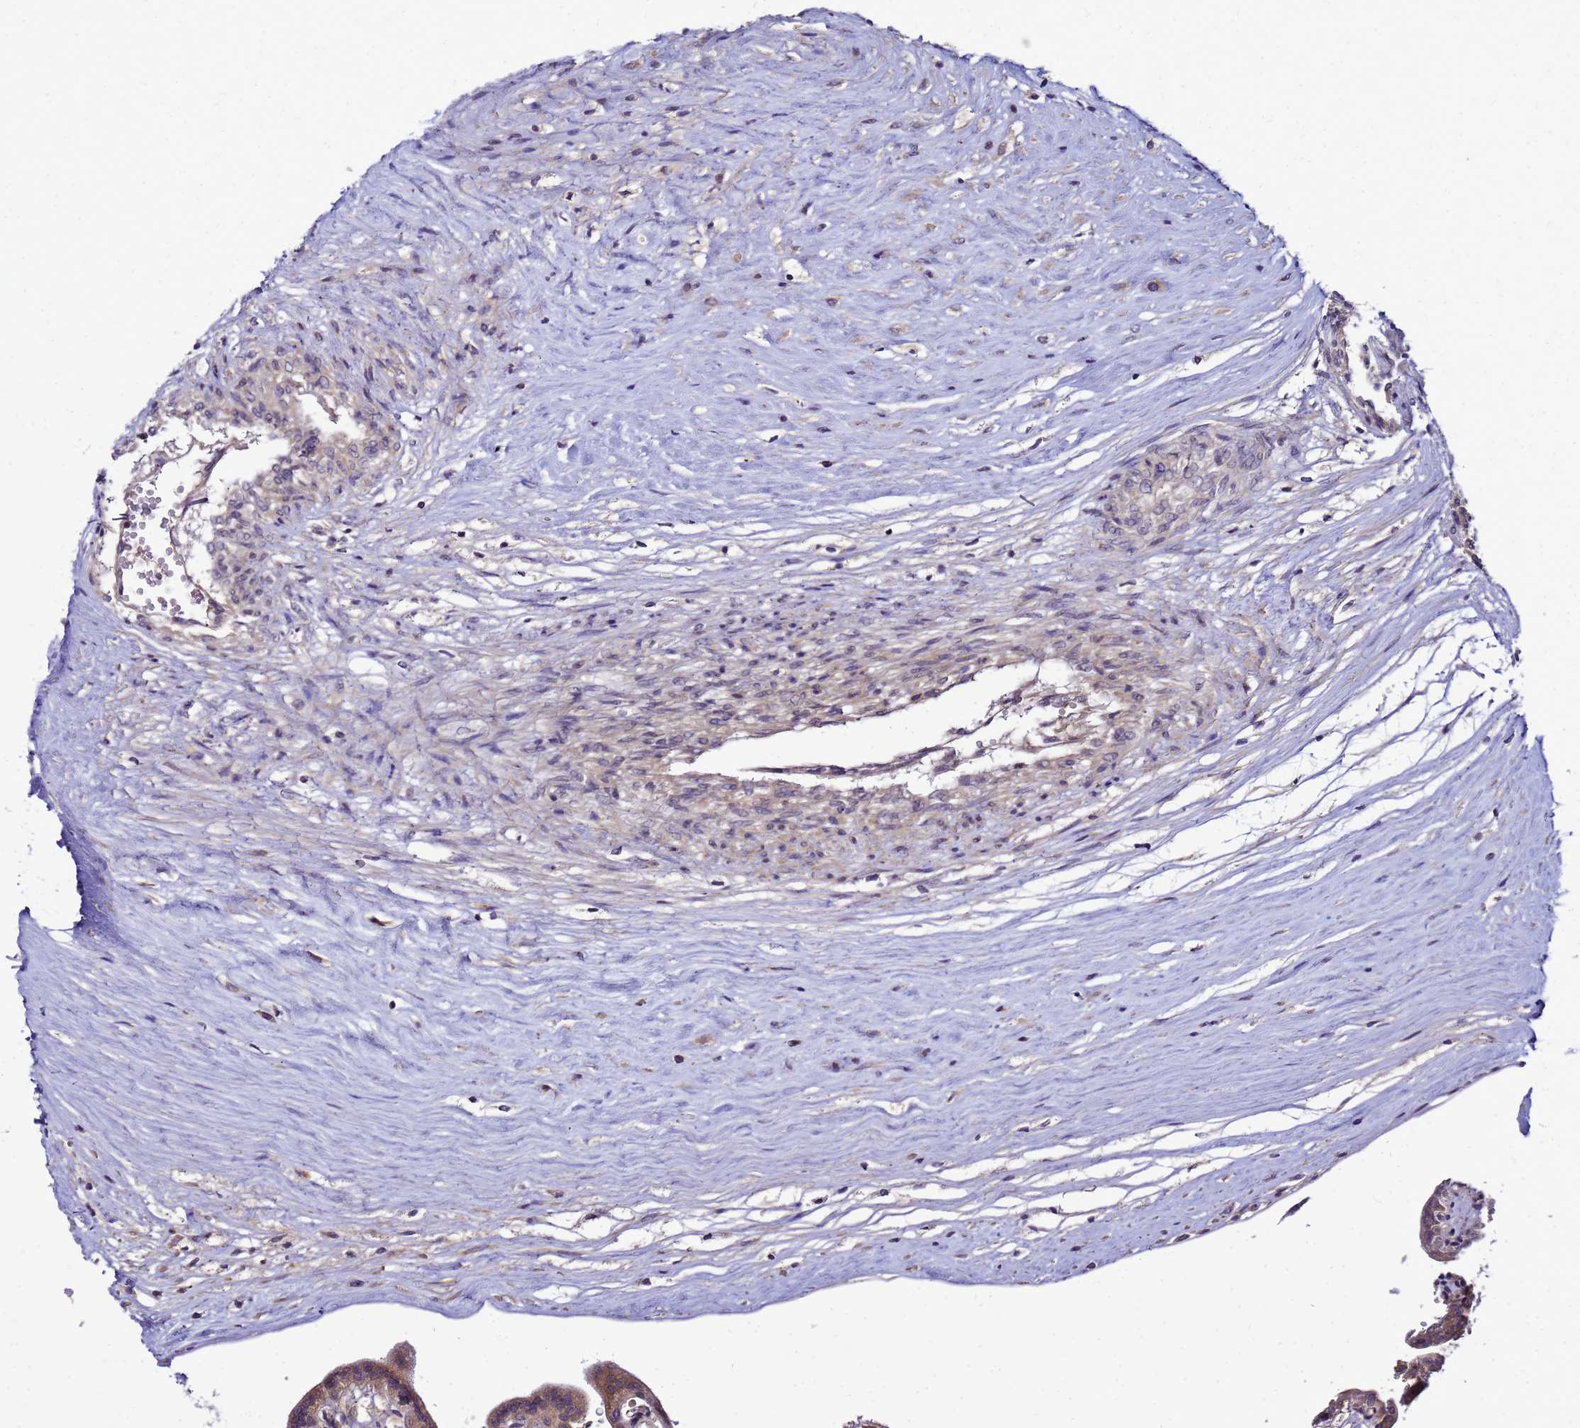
{"staining": {"intensity": "weak", "quantity": "25%-75%", "location": "cytoplasmic/membranous"}, "tissue": "placenta", "cell_type": "Trophoblastic cells", "image_type": "normal", "snomed": [{"axis": "morphology", "description": "Normal tissue, NOS"}, {"axis": "topography", "description": "Placenta"}], "caption": "About 25%-75% of trophoblastic cells in unremarkable placenta display weak cytoplasmic/membranous protein positivity as visualized by brown immunohistochemical staining.", "gene": "SAT1", "patient": {"sex": "female", "age": 37}}